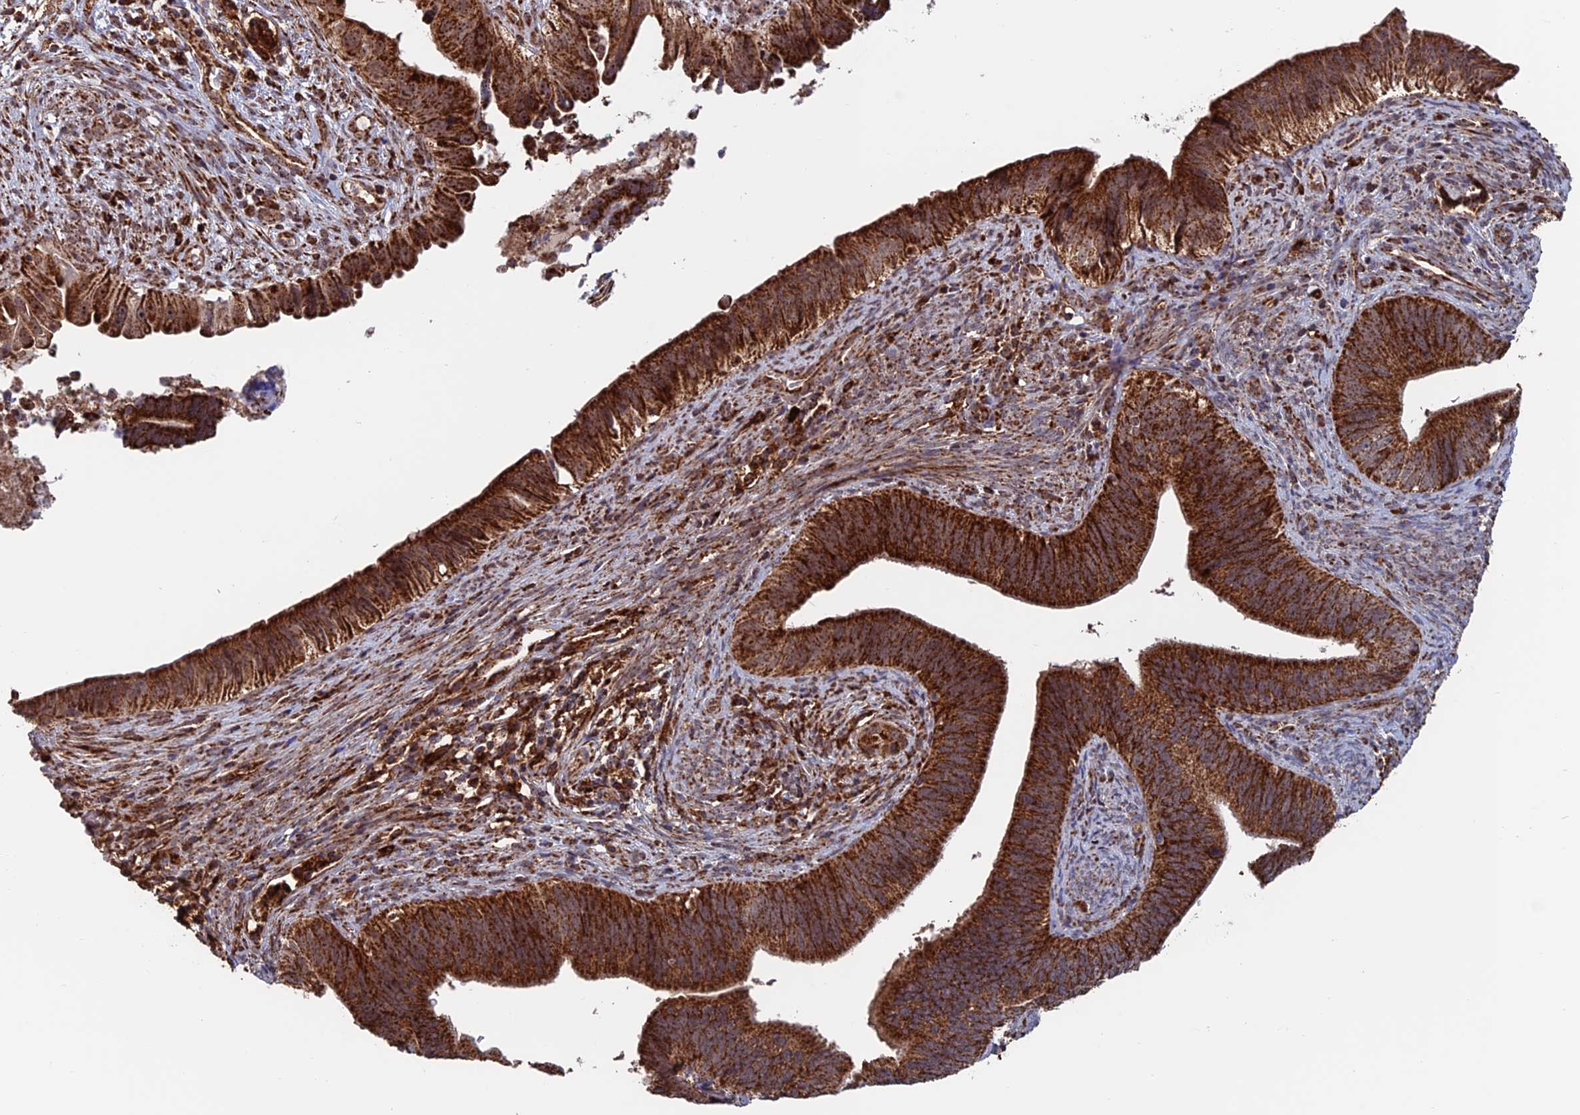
{"staining": {"intensity": "strong", "quantity": ">75%", "location": "cytoplasmic/membranous"}, "tissue": "cervical cancer", "cell_type": "Tumor cells", "image_type": "cancer", "snomed": [{"axis": "morphology", "description": "Adenocarcinoma, NOS"}, {"axis": "topography", "description": "Cervix"}], "caption": "Cervical cancer (adenocarcinoma) stained with immunohistochemistry (IHC) reveals strong cytoplasmic/membranous expression in about >75% of tumor cells. The protein is stained brown, and the nuclei are stained in blue (DAB IHC with brightfield microscopy, high magnification).", "gene": "DTYMK", "patient": {"sex": "female", "age": 42}}